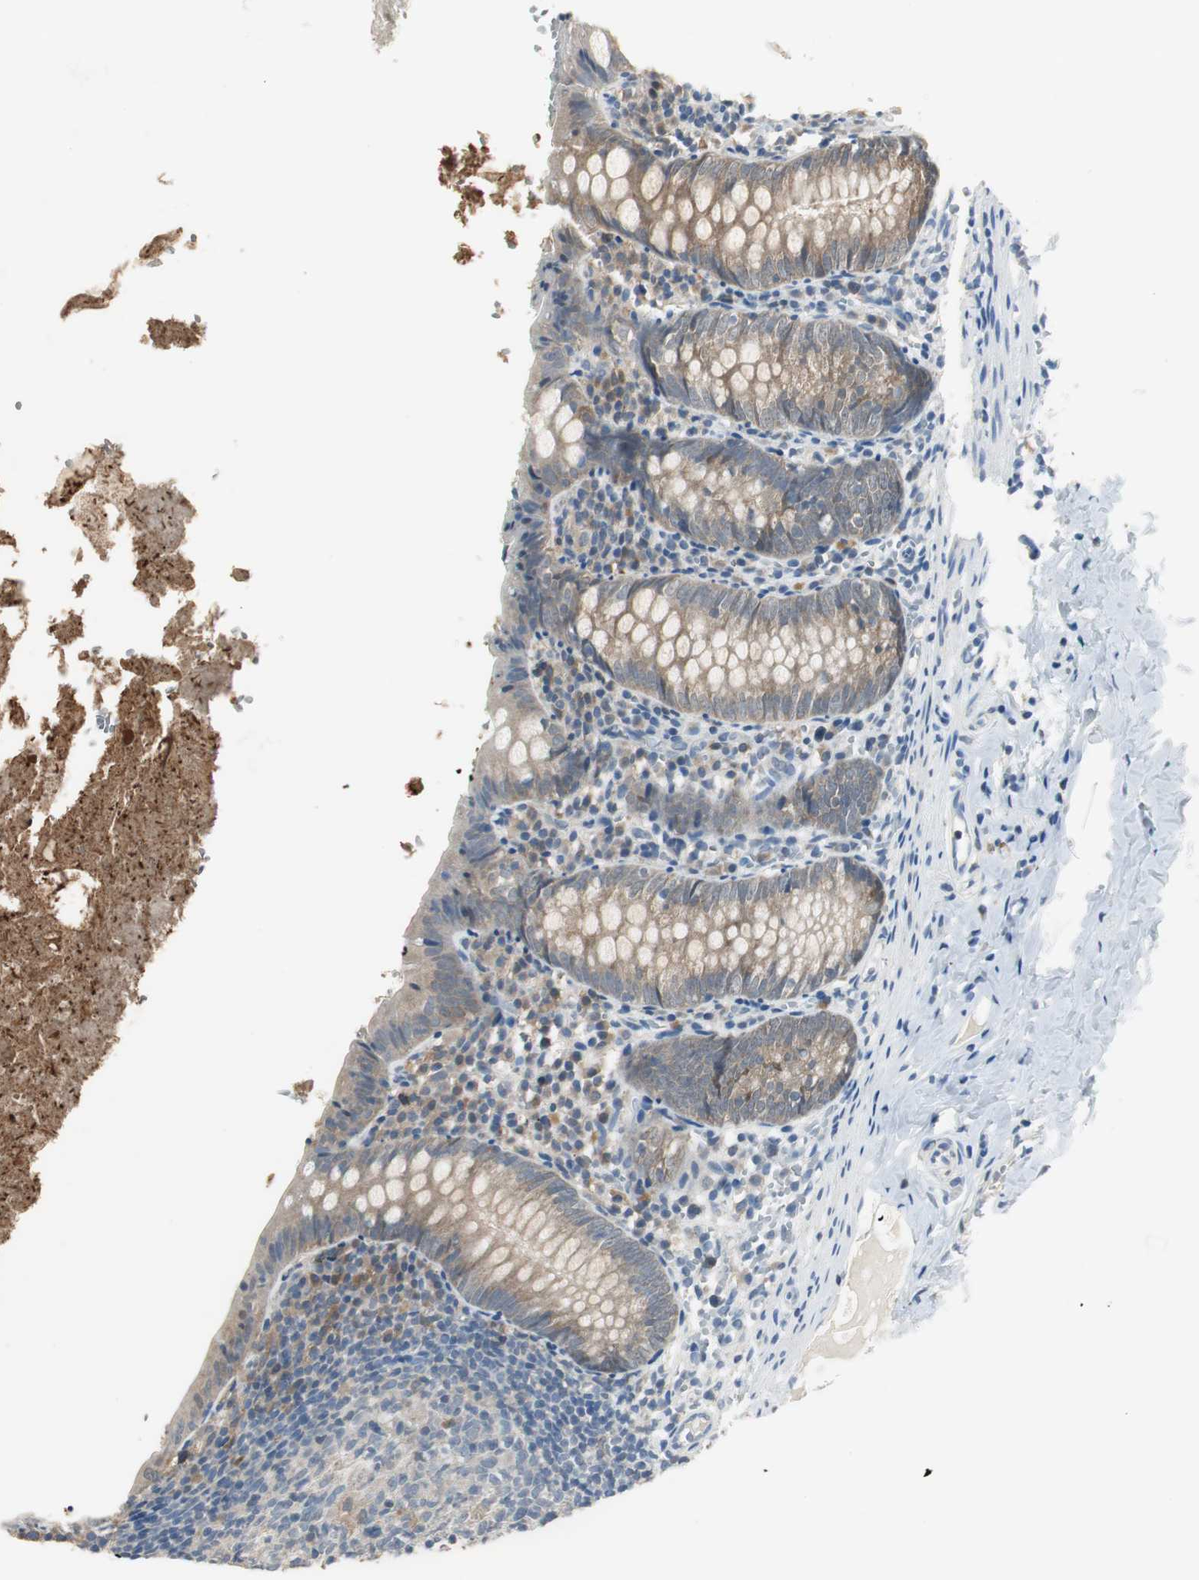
{"staining": {"intensity": "weak", "quantity": ">75%", "location": "cytoplasmic/membranous"}, "tissue": "appendix", "cell_type": "Glandular cells", "image_type": "normal", "snomed": [{"axis": "morphology", "description": "Normal tissue, NOS"}, {"axis": "topography", "description": "Appendix"}], "caption": "Human appendix stained with a brown dye reveals weak cytoplasmic/membranous positive positivity in approximately >75% of glandular cells.", "gene": "MSTO1", "patient": {"sex": "female", "age": 10}}